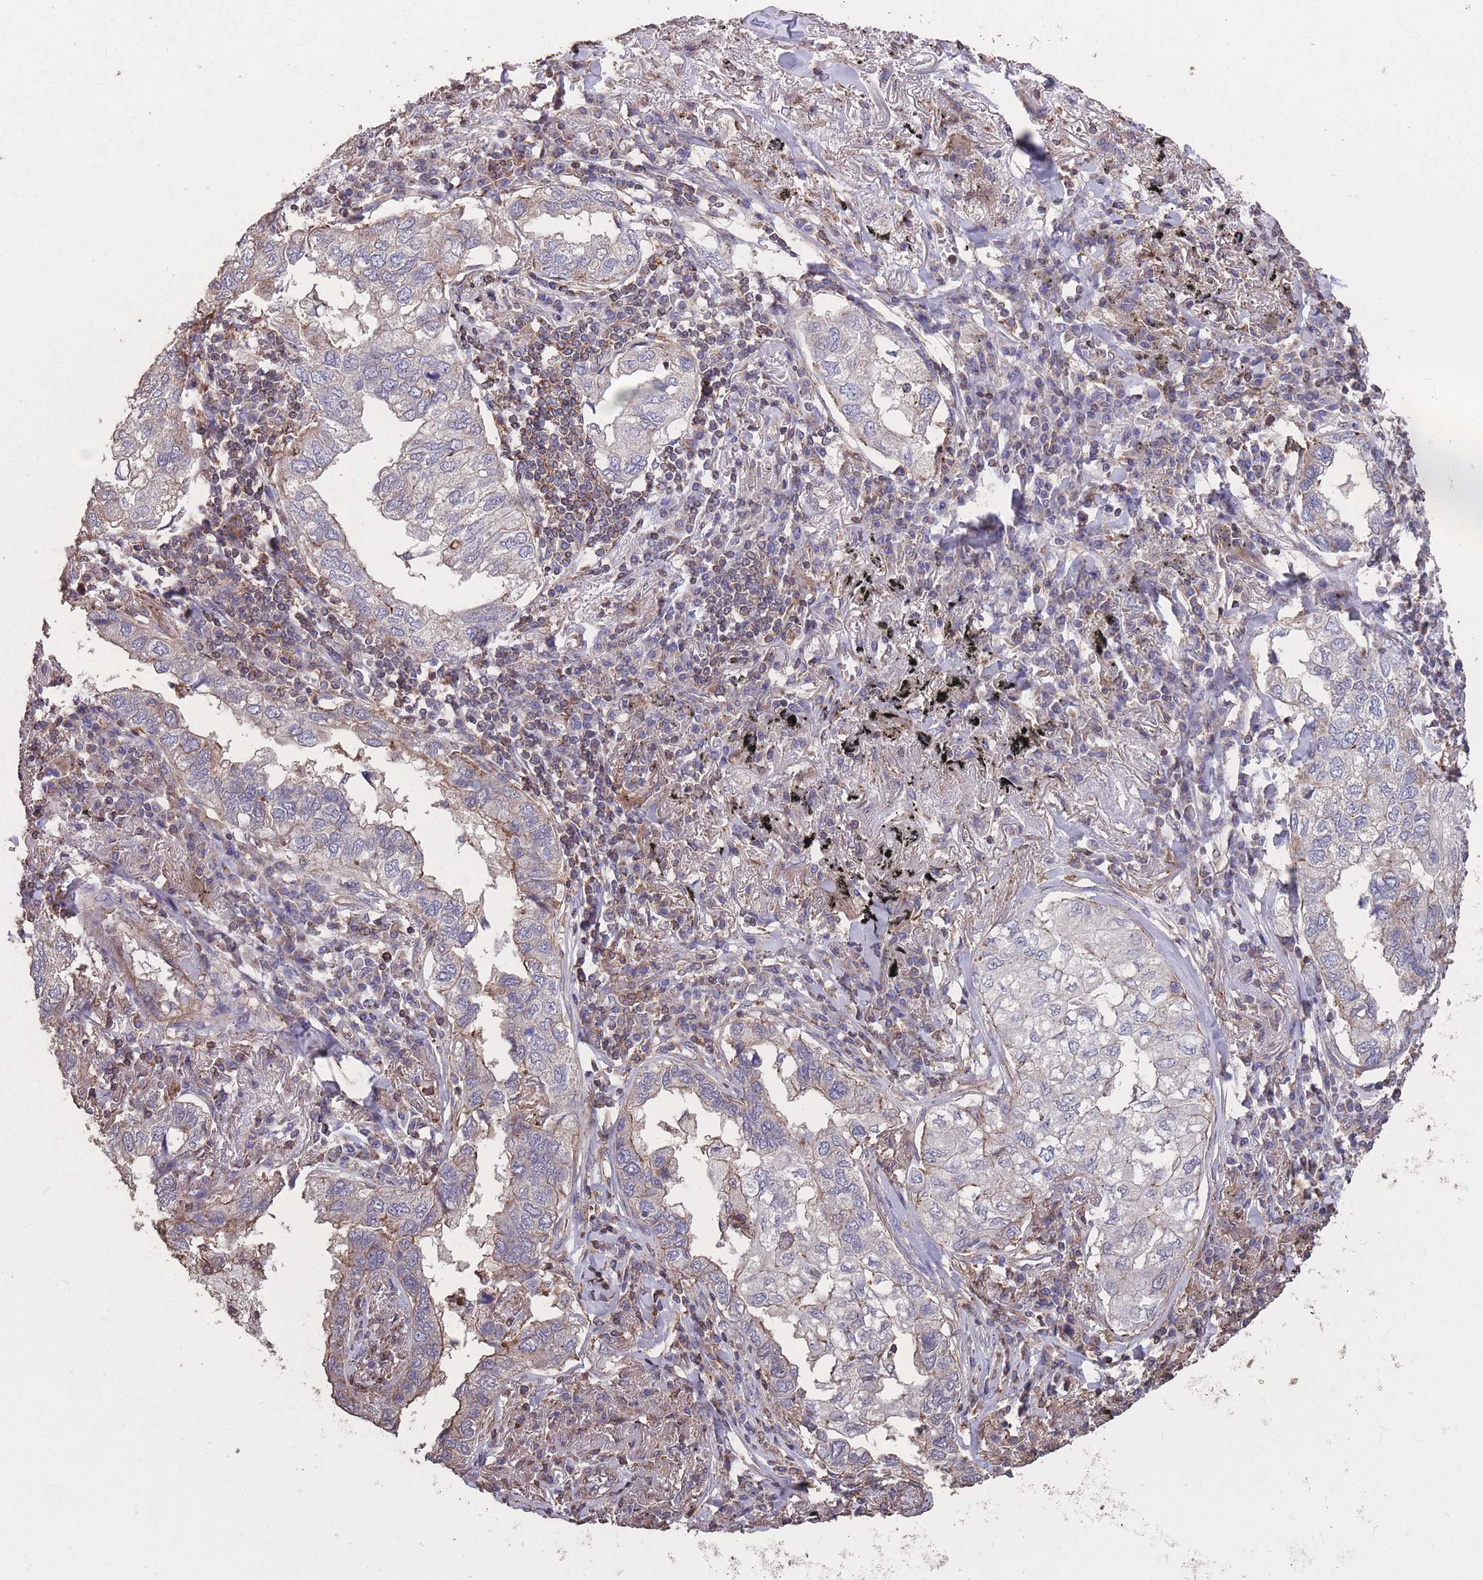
{"staining": {"intensity": "negative", "quantity": "none", "location": "none"}, "tissue": "lung cancer", "cell_type": "Tumor cells", "image_type": "cancer", "snomed": [{"axis": "morphology", "description": "Adenocarcinoma, NOS"}, {"axis": "topography", "description": "Lung"}], "caption": "Immunohistochemistry micrograph of human adenocarcinoma (lung) stained for a protein (brown), which displays no expression in tumor cells. The staining is performed using DAB brown chromogen with nuclei counter-stained in using hematoxylin.", "gene": "NUDT21", "patient": {"sex": "male", "age": 65}}